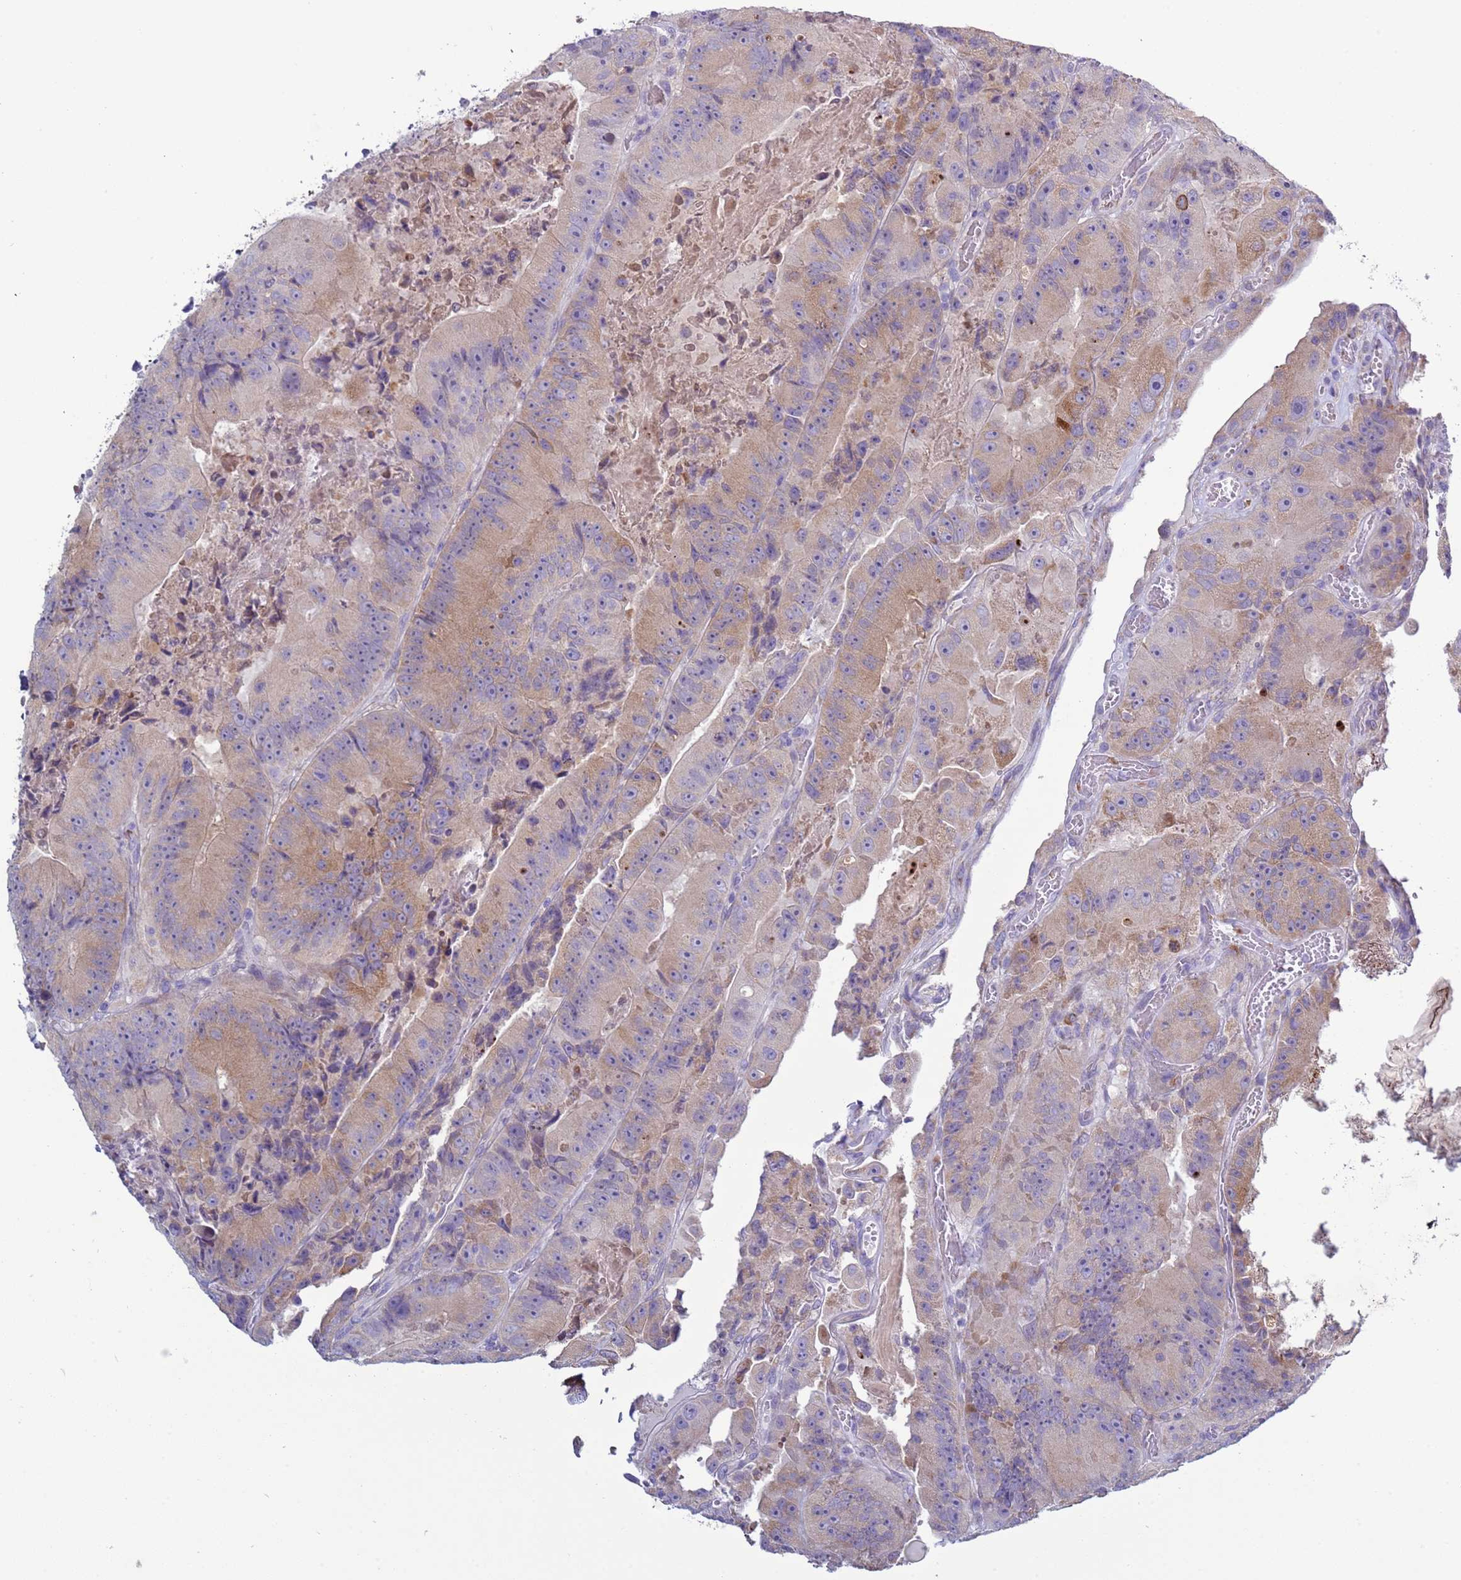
{"staining": {"intensity": "weak", "quantity": "25%-75%", "location": "cytoplasmic/membranous"}, "tissue": "colorectal cancer", "cell_type": "Tumor cells", "image_type": "cancer", "snomed": [{"axis": "morphology", "description": "Adenocarcinoma, NOS"}, {"axis": "topography", "description": "Colon"}], "caption": "Colorectal cancer stained with a brown dye shows weak cytoplasmic/membranous positive expression in approximately 25%-75% of tumor cells.", "gene": "ABHD17B", "patient": {"sex": "female", "age": 86}}